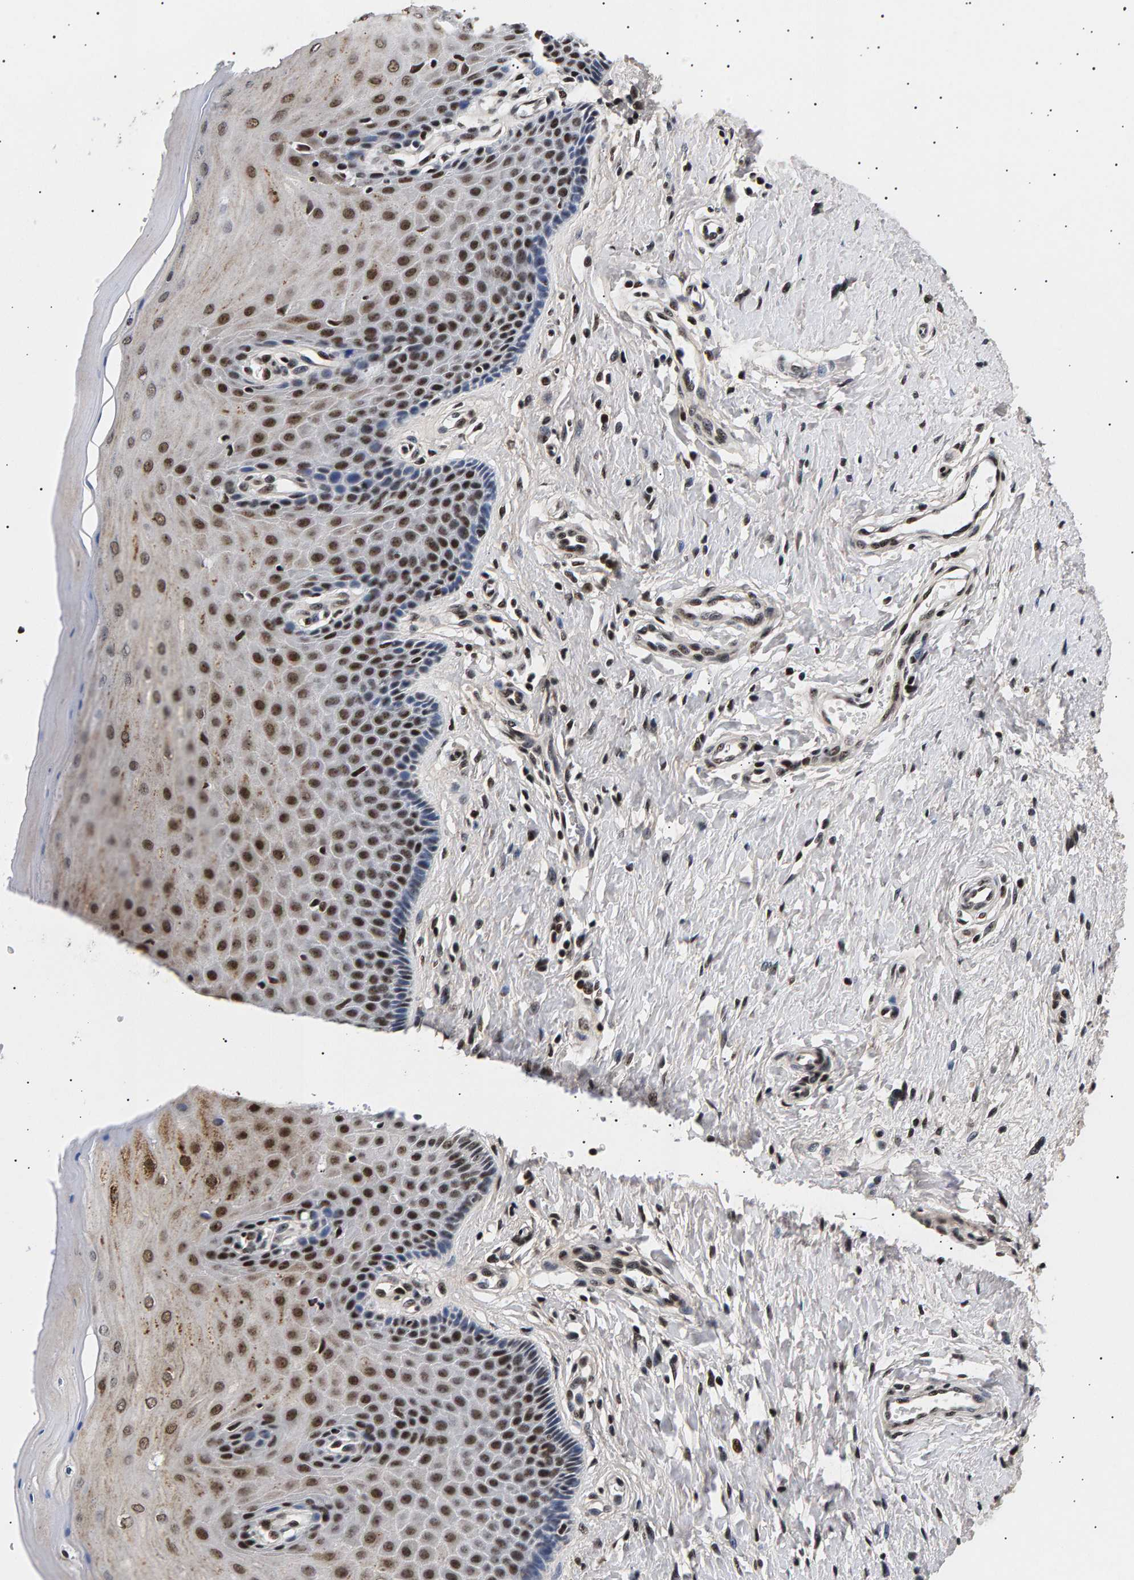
{"staining": {"intensity": "strong", "quantity": "25%-75%", "location": "nuclear"}, "tissue": "cervix", "cell_type": "Glandular cells", "image_type": "normal", "snomed": [{"axis": "morphology", "description": "Normal tissue, NOS"}, {"axis": "topography", "description": "Cervix"}], "caption": "Immunohistochemical staining of unremarkable human cervix reveals high levels of strong nuclear positivity in about 25%-75% of glandular cells. Nuclei are stained in blue.", "gene": "ANKRD40", "patient": {"sex": "female", "age": 55}}